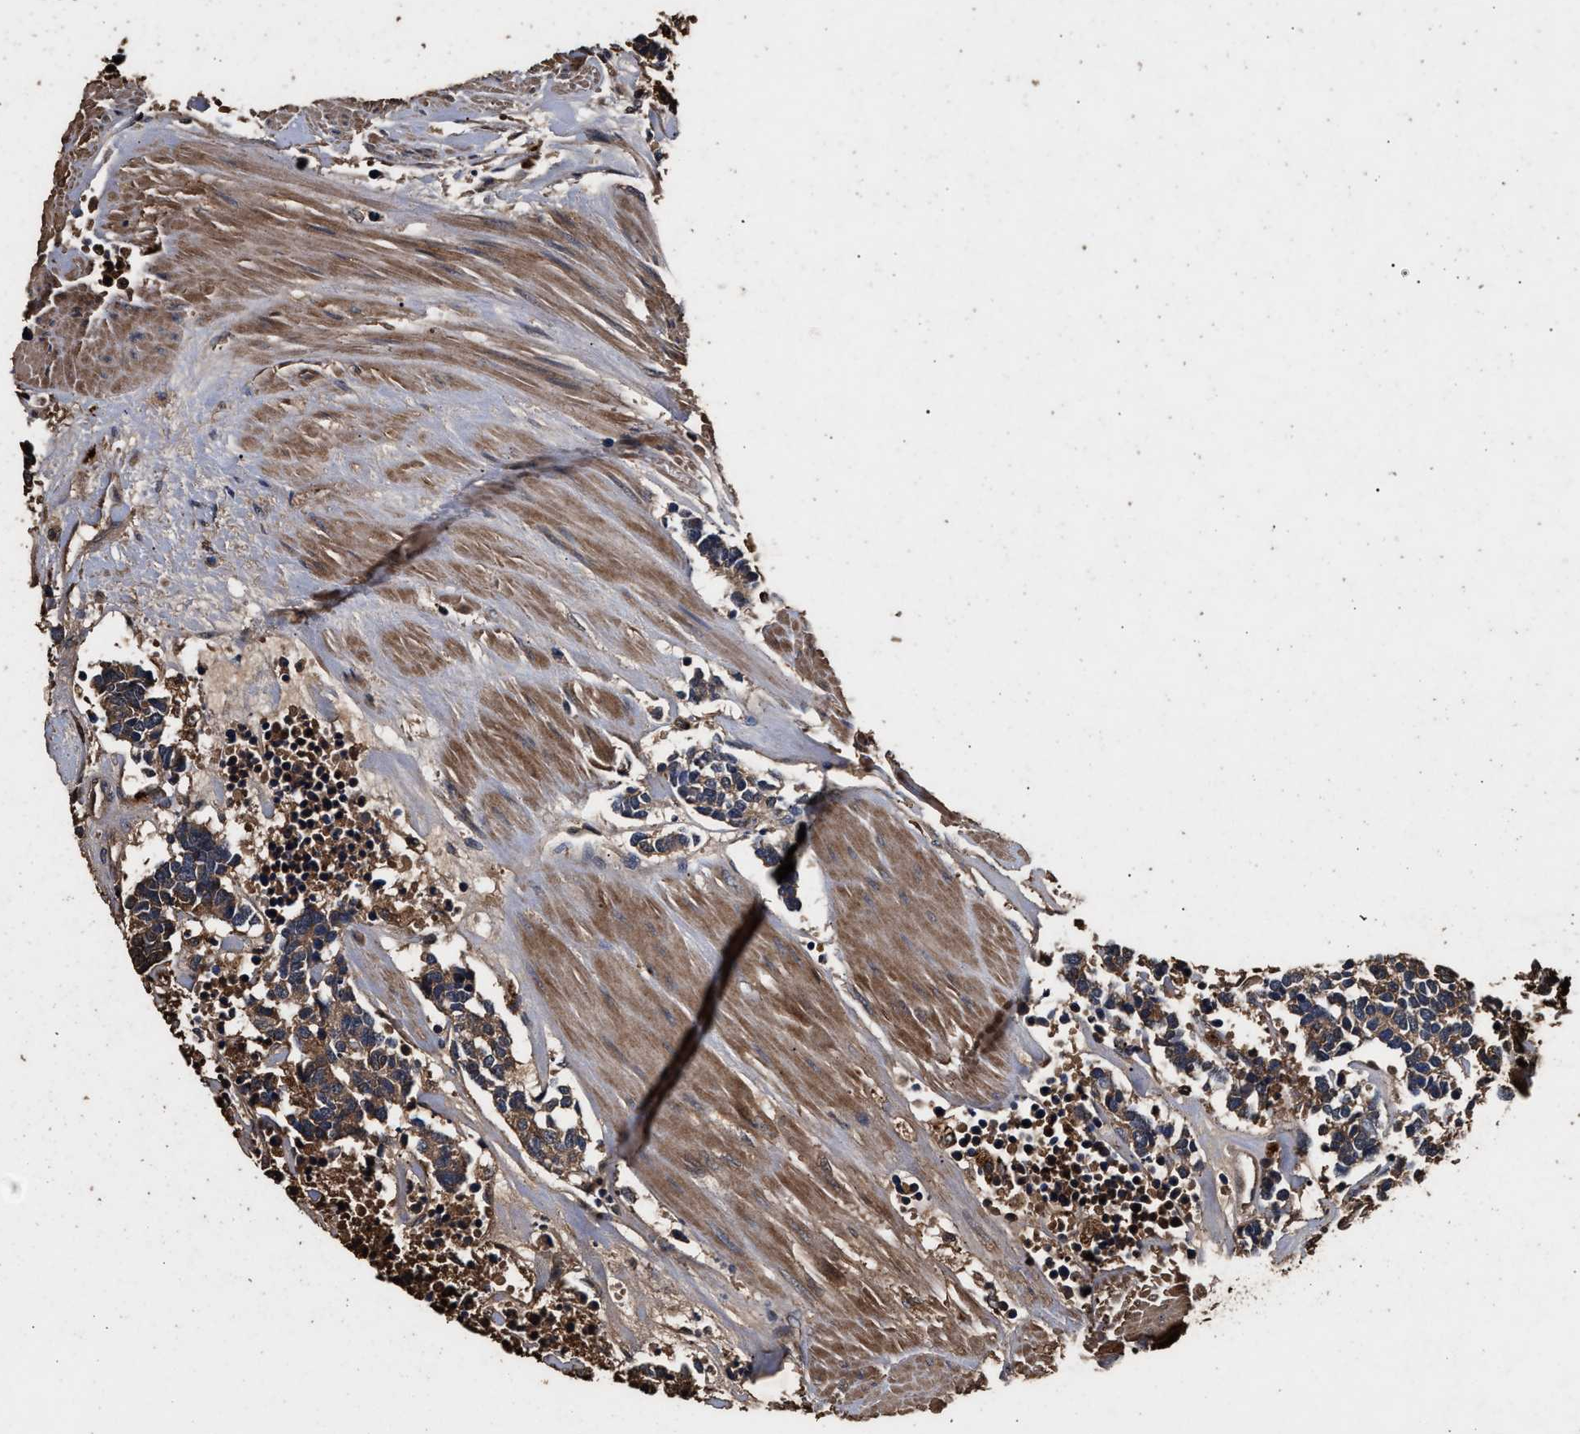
{"staining": {"intensity": "moderate", "quantity": ">75%", "location": "cytoplasmic/membranous"}, "tissue": "carcinoid", "cell_type": "Tumor cells", "image_type": "cancer", "snomed": [{"axis": "morphology", "description": "Carcinoma, NOS"}, {"axis": "morphology", "description": "Carcinoid, malignant, NOS"}, {"axis": "topography", "description": "Urinary bladder"}], "caption": "A medium amount of moderate cytoplasmic/membranous positivity is seen in about >75% of tumor cells in carcinoma tissue.", "gene": "KYAT1", "patient": {"sex": "male", "age": 57}}